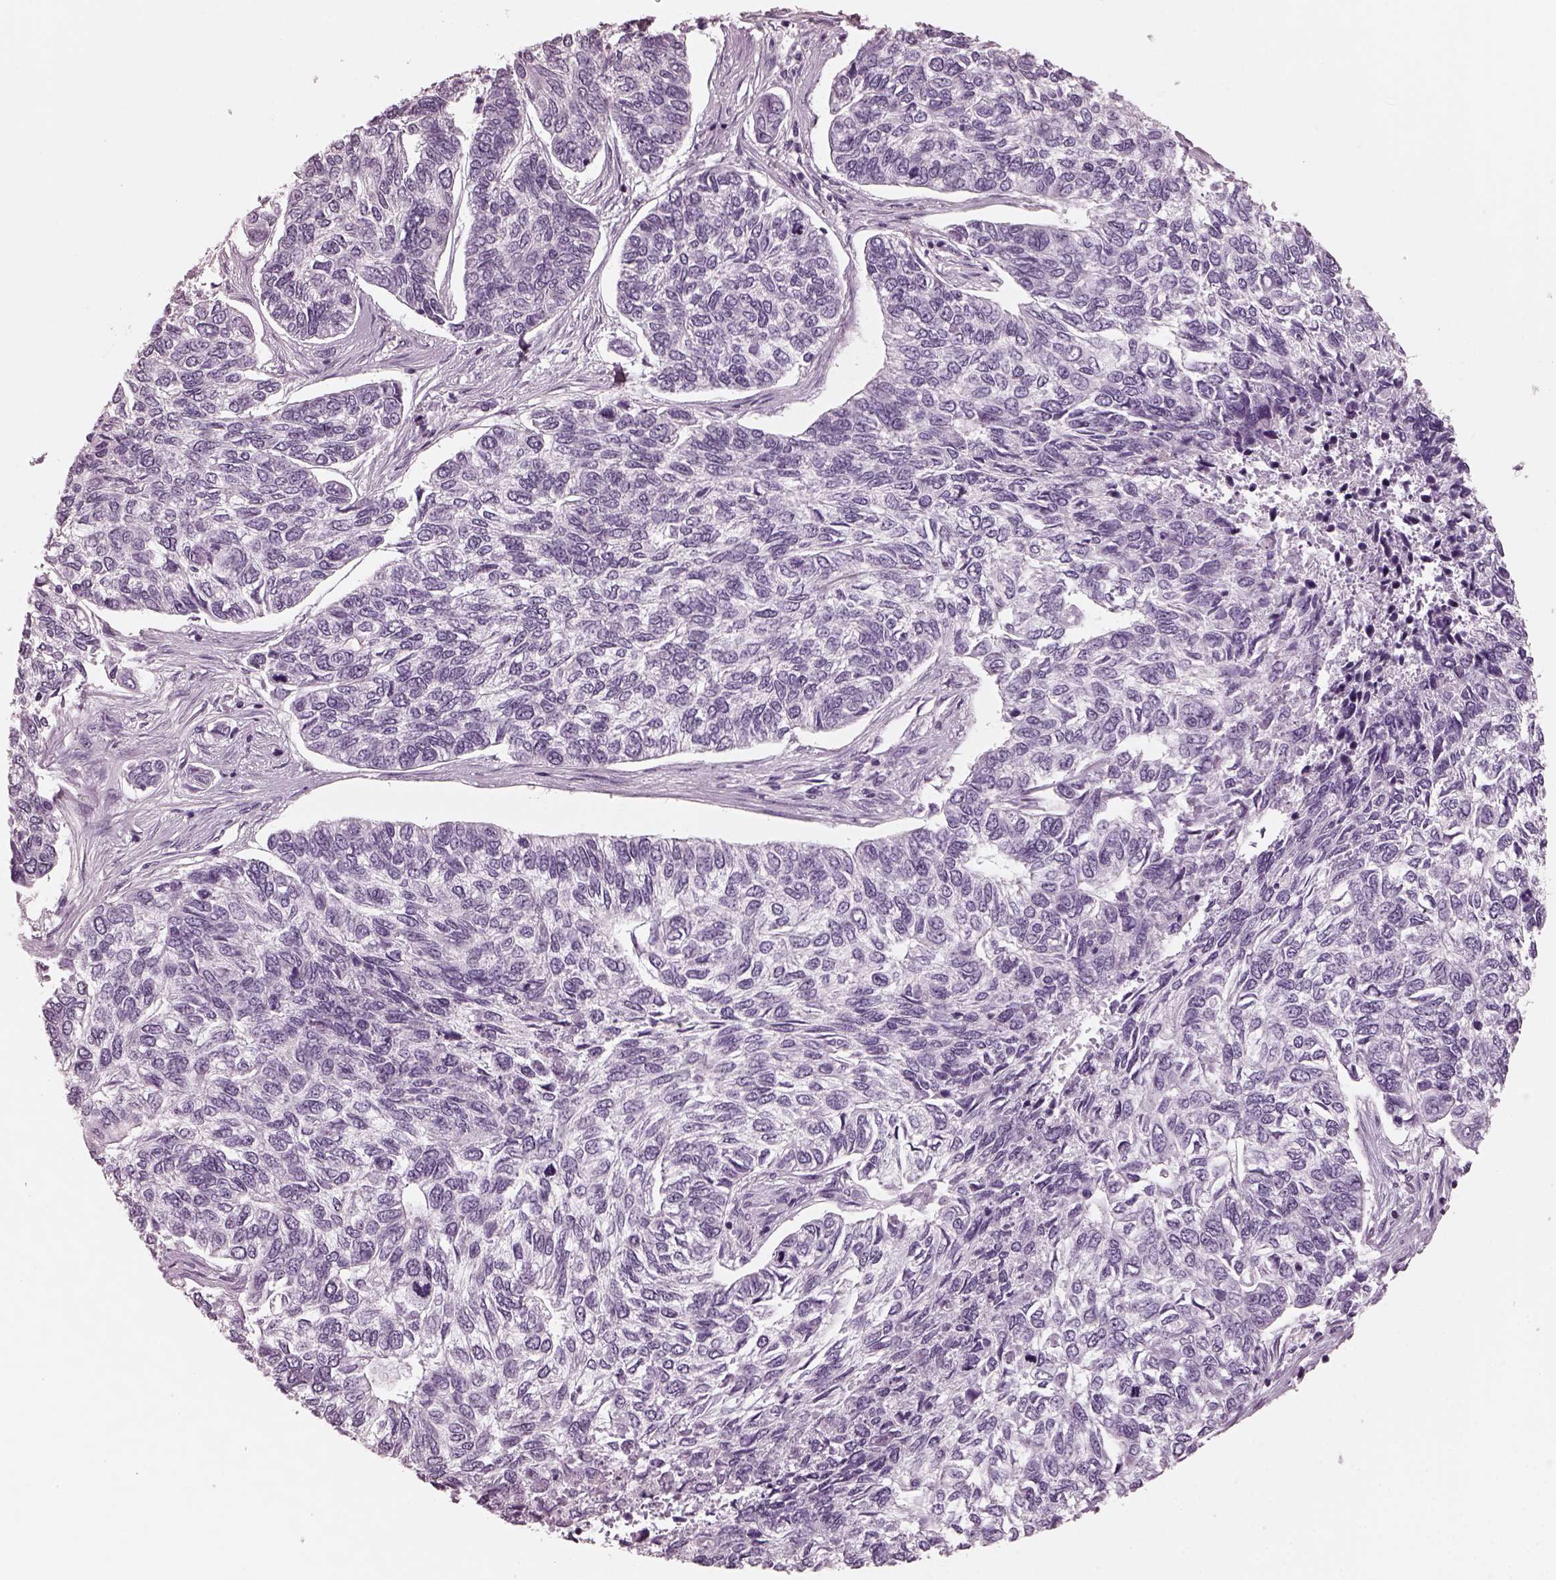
{"staining": {"intensity": "negative", "quantity": "none", "location": "none"}, "tissue": "skin cancer", "cell_type": "Tumor cells", "image_type": "cancer", "snomed": [{"axis": "morphology", "description": "Basal cell carcinoma"}, {"axis": "topography", "description": "Skin"}], "caption": "Immunohistochemistry photomicrograph of skin cancer stained for a protein (brown), which shows no expression in tumor cells.", "gene": "RCVRN", "patient": {"sex": "female", "age": 65}}